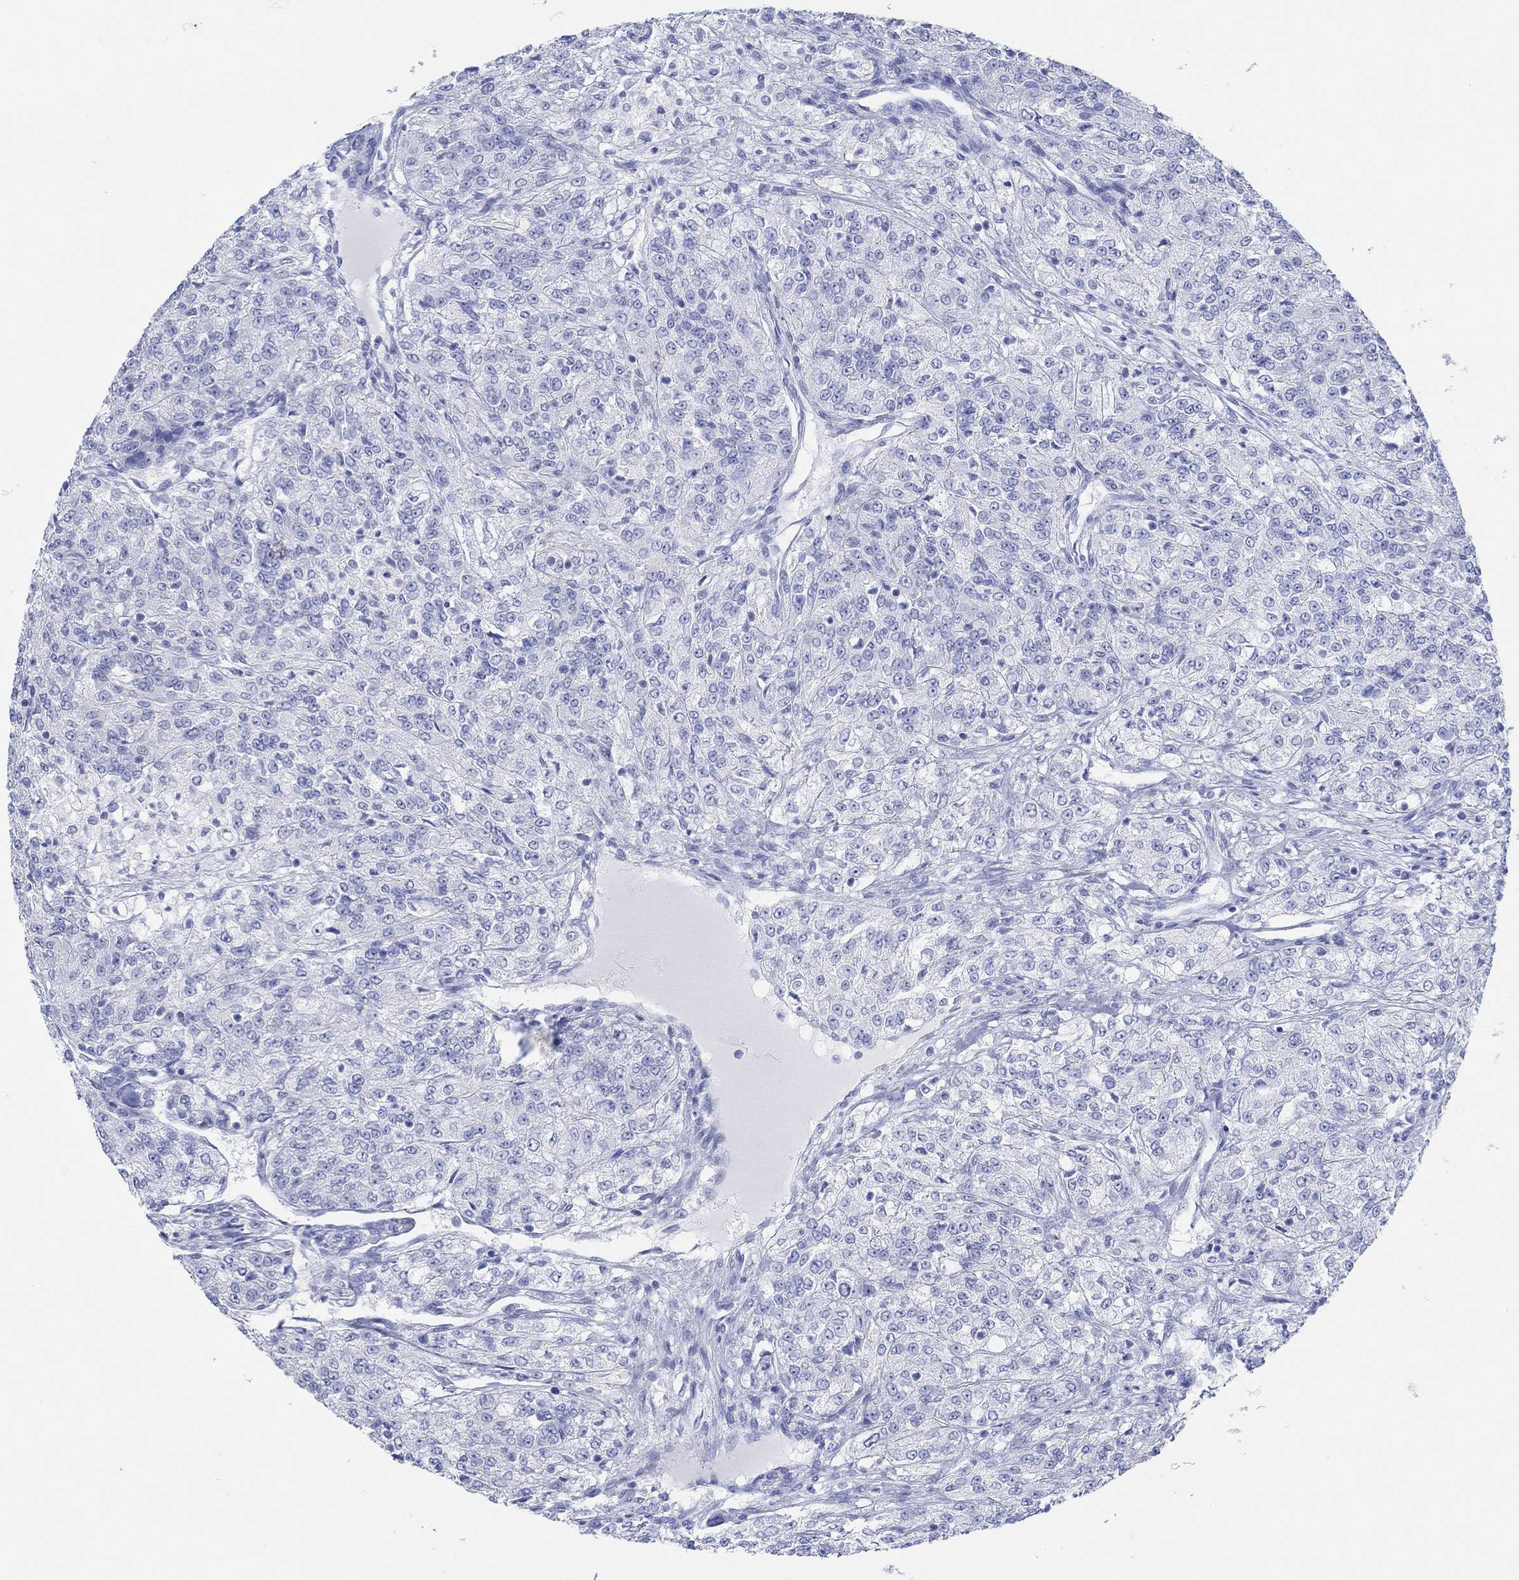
{"staining": {"intensity": "negative", "quantity": "none", "location": "none"}, "tissue": "renal cancer", "cell_type": "Tumor cells", "image_type": "cancer", "snomed": [{"axis": "morphology", "description": "Adenocarcinoma, NOS"}, {"axis": "topography", "description": "Kidney"}], "caption": "Immunohistochemistry photomicrograph of renal cancer stained for a protein (brown), which displays no staining in tumor cells.", "gene": "AK8", "patient": {"sex": "female", "age": 63}}